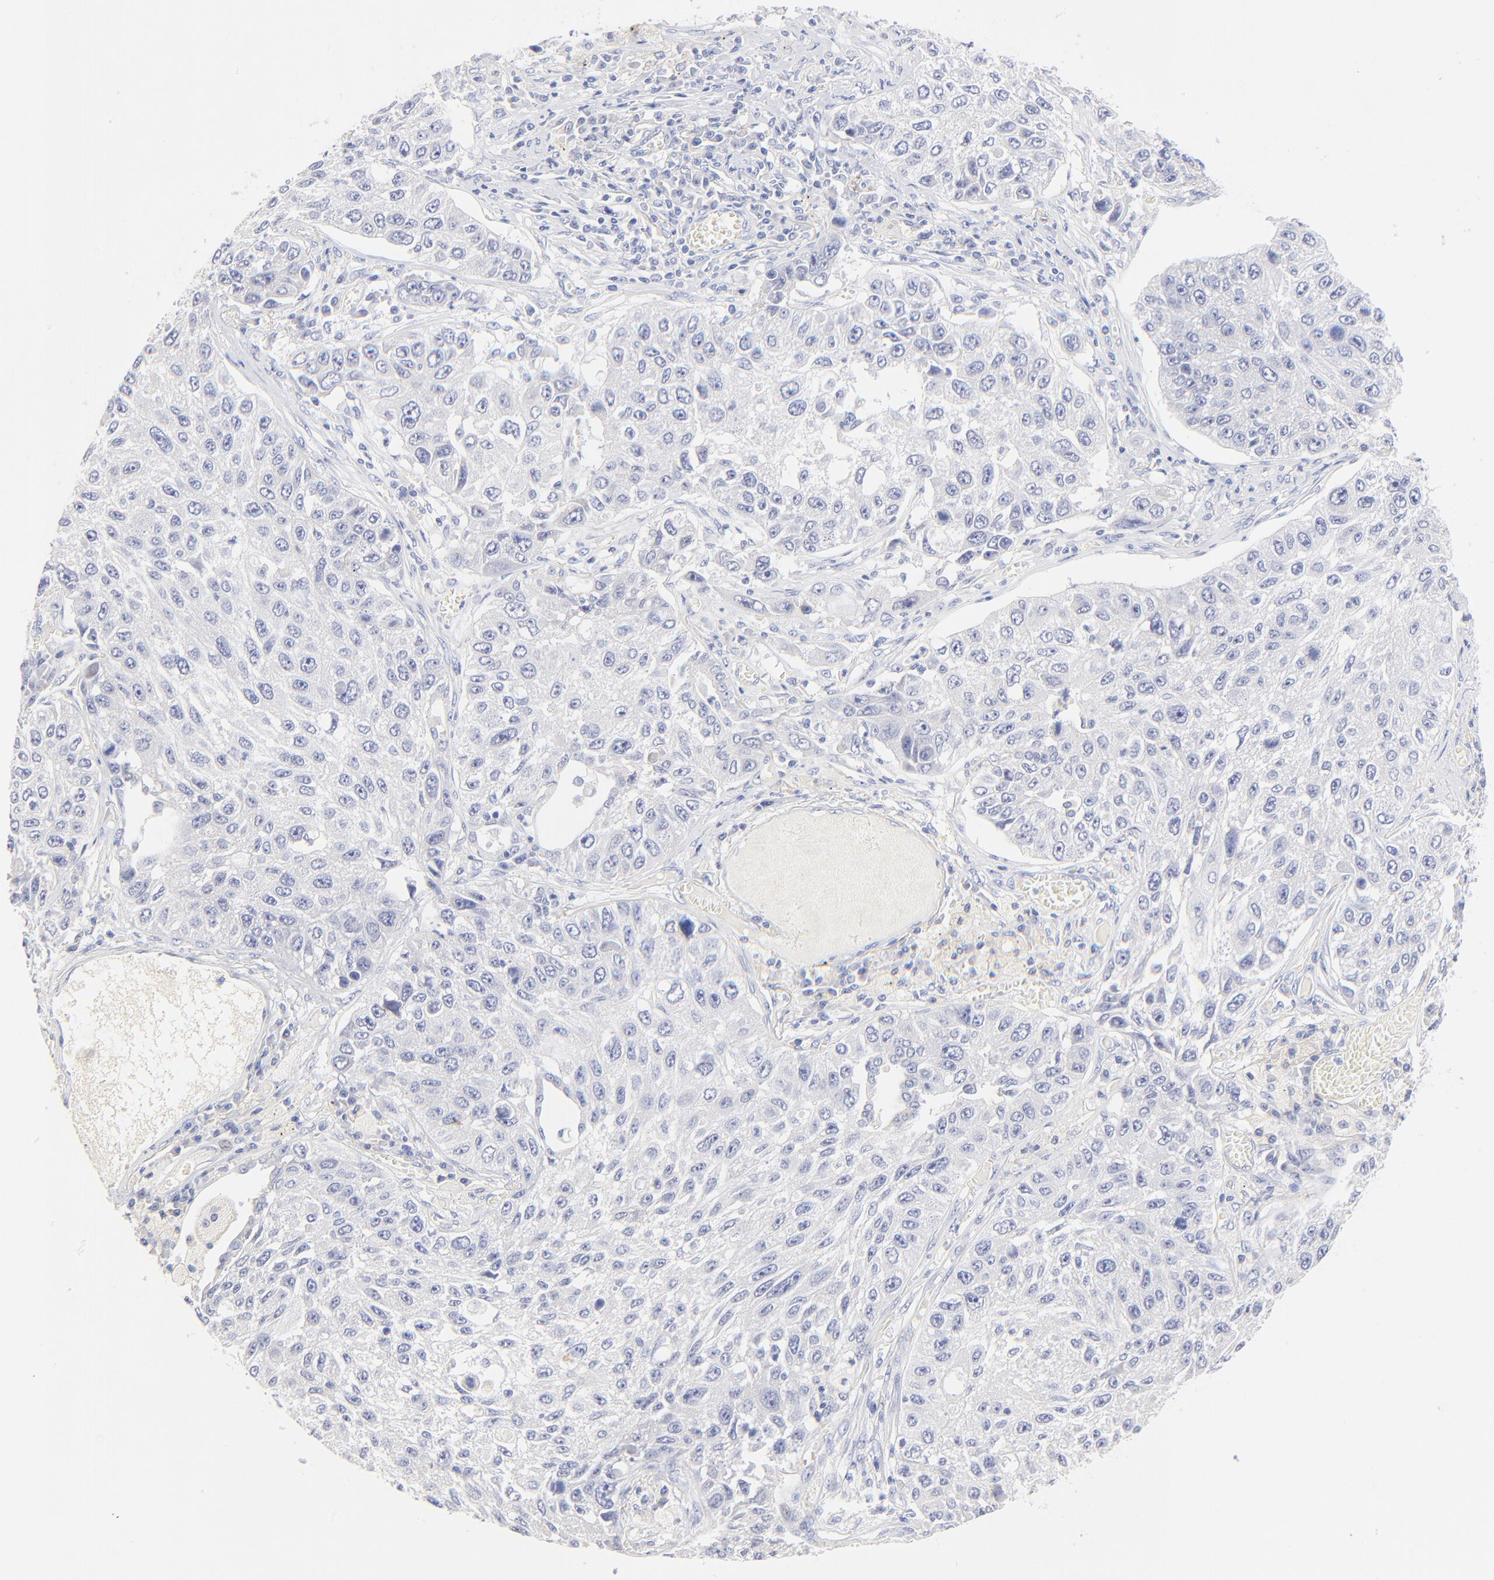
{"staining": {"intensity": "negative", "quantity": "none", "location": "none"}, "tissue": "lung cancer", "cell_type": "Tumor cells", "image_type": "cancer", "snomed": [{"axis": "morphology", "description": "Squamous cell carcinoma, NOS"}, {"axis": "topography", "description": "Lung"}], "caption": "DAB immunohistochemical staining of squamous cell carcinoma (lung) displays no significant staining in tumor cells.", "gene": "SULT4A1", "patient": {"sex": "male", "age": 71}}